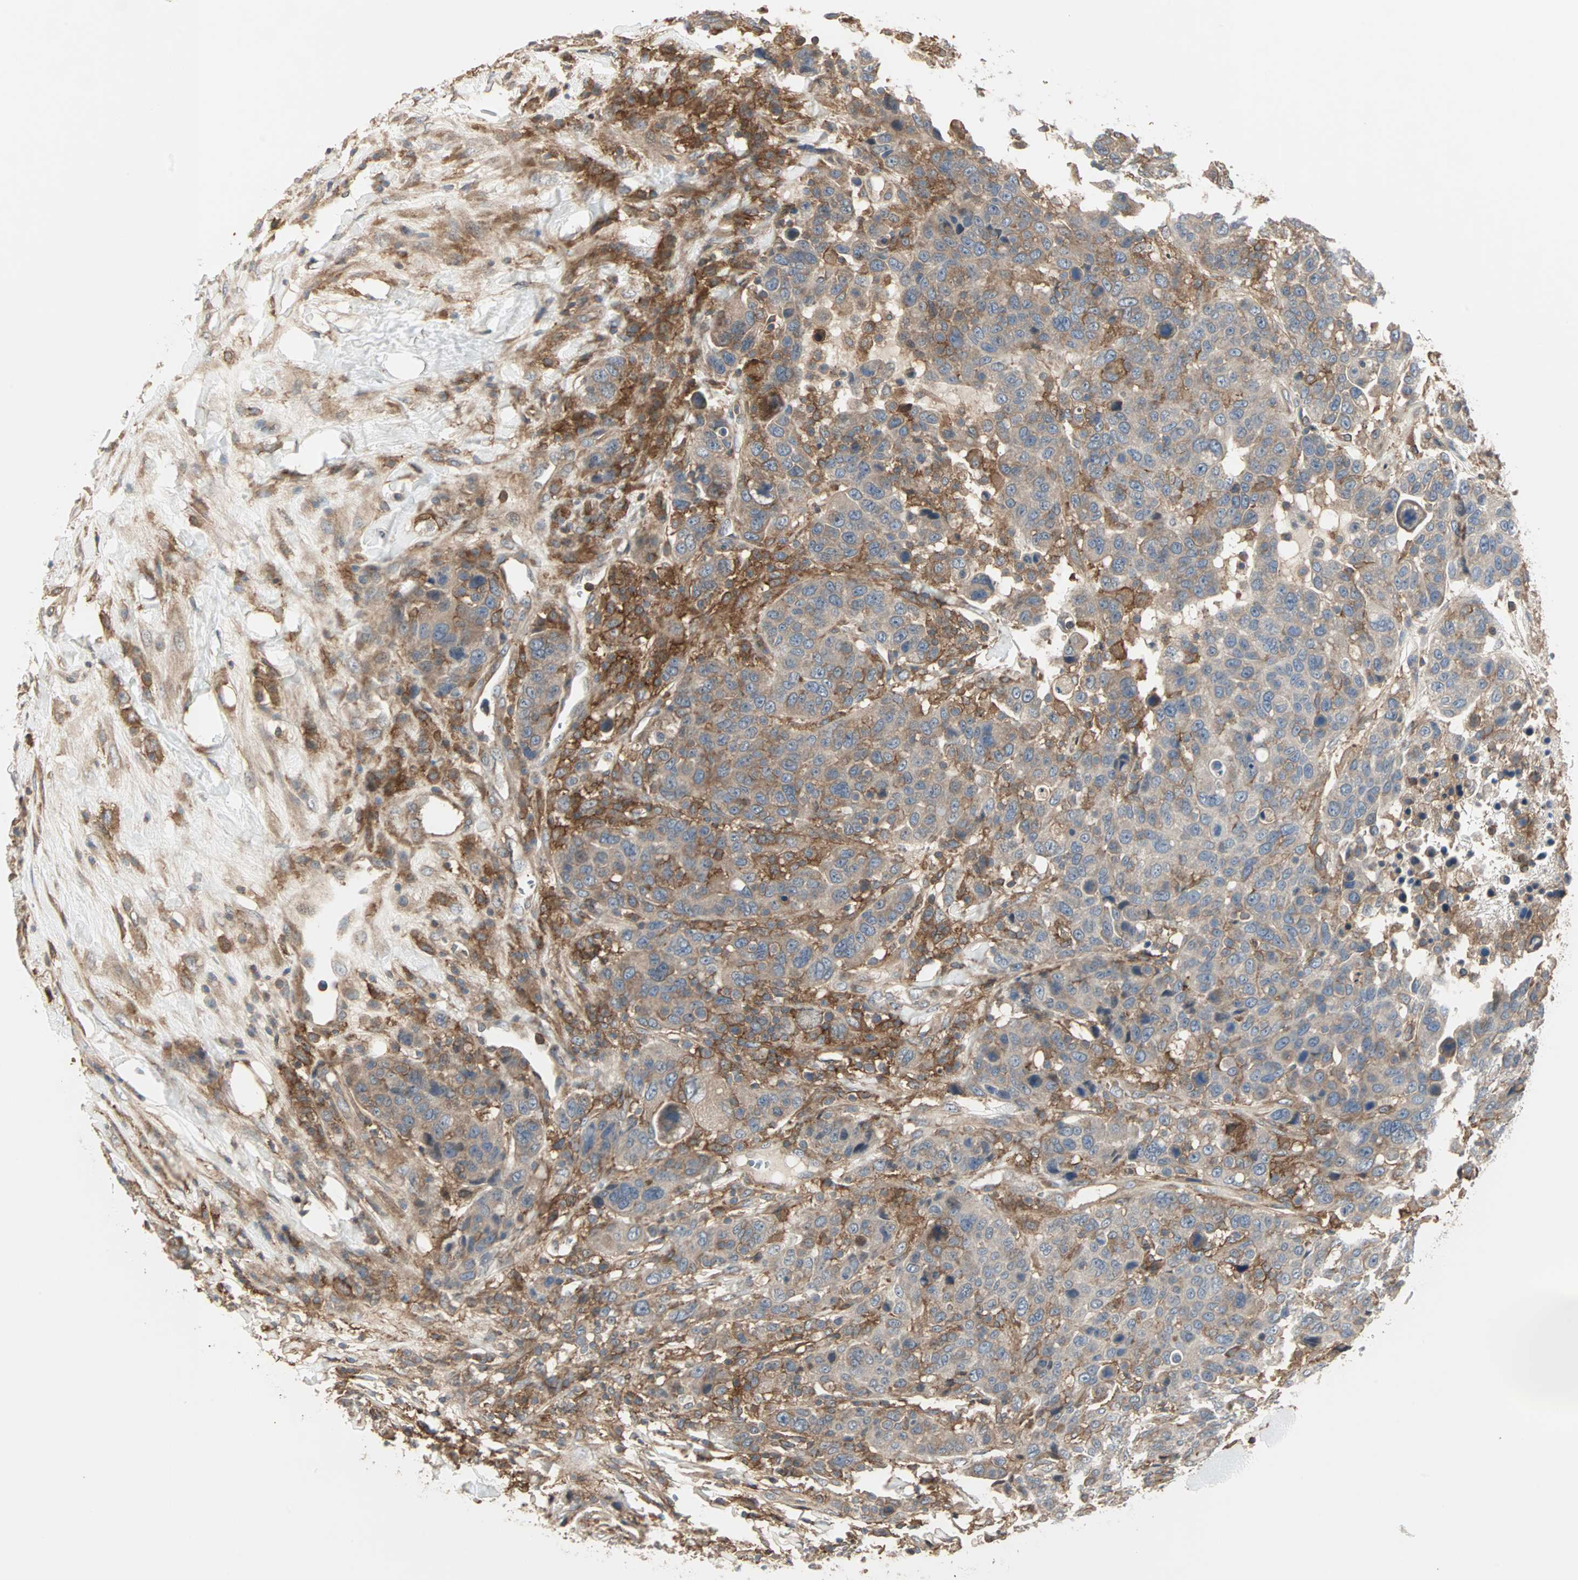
{"staining": {"intensity": "weak", "quantity": ">75%", "location": "cytoplasmic/membranous"}, "tissue": "breast cancer", "cell_type": "Tumor cells", "image_type": "cancer", "snomed": [{"axis": "morphology", "description": "Duct carcinoma"}, {"axis": "topography", "description": "Breast"}], "caption": "High-power microscopy captured an immunohistochemistry (IHC) photomicrograph of infiltrating ductal carcinoma (breast), revealing weak cytoplasmic/membranous expression in about >75% of tumor cells.", "gene": "GNAI2", "patient": {"sex": "female", "age": 37}}